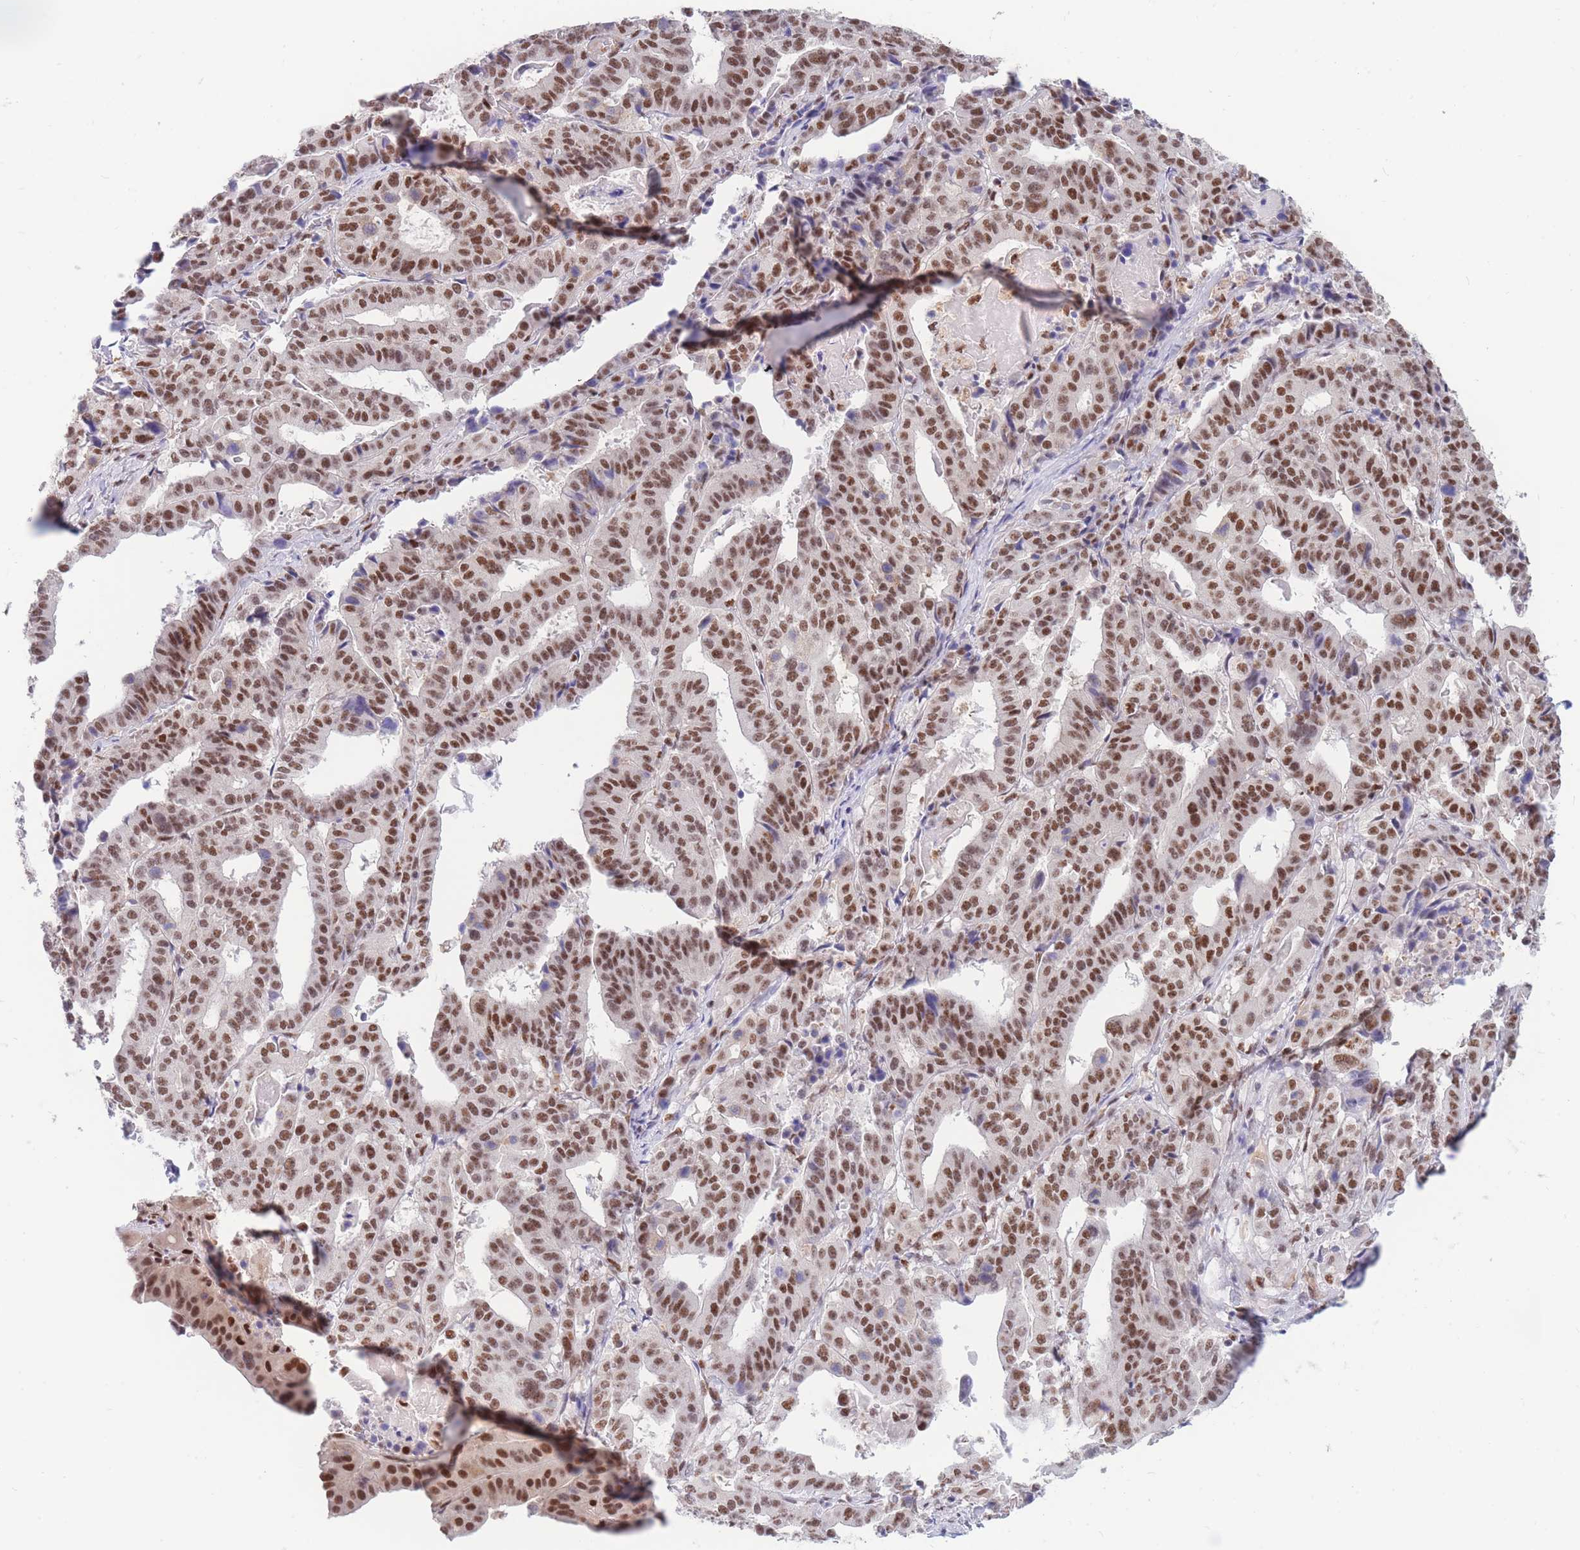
{"staining": {"intensity": "moderate", "quantity": ">75%", "location": "nuclear"}, "tissue": "stomach cancer", "cell_type": "Tumor cells", "image_type": "cancer", "snomed": [{"axis": "morphology", "description": "Adenocarcinoma, NOS"}, {"axis": "topography", "description": "Stomach"}], "caption": "IHC of human stomach adenocarcinoma demonstrates medium levels of moderate nuclear expression in approximately >75% of tumor cells. (Brightfield microscopy of DAB IHC at high magnification).", "gene": "SMAD9", "patient": {"sex": "male", "age": 48}}